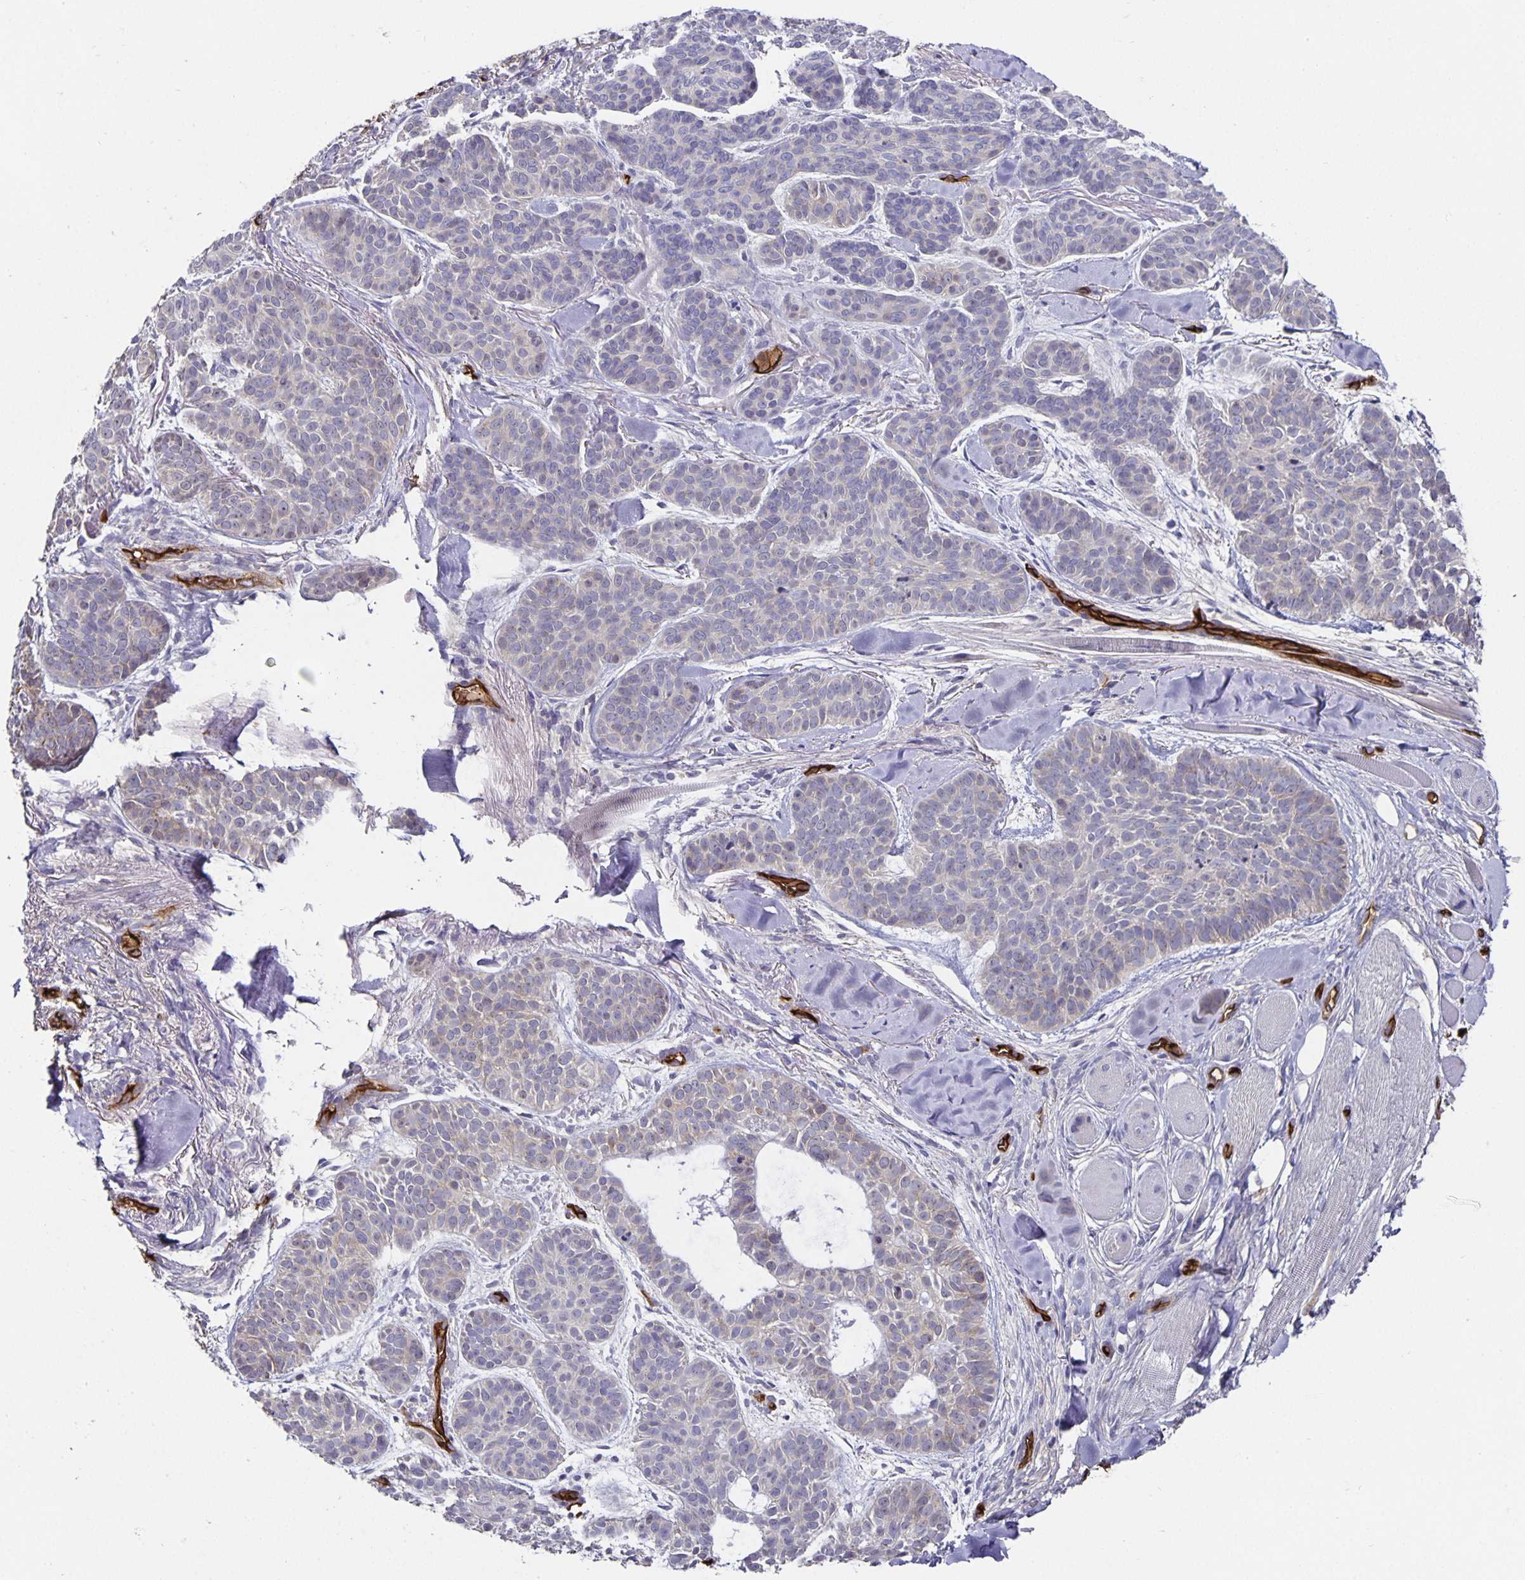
{"staining": {"intensity": "negative", "quantity": "none", "location": "none"}, "tissue": "skin cancer", "cell_type": "Tumor cells", "image_type": "cancer", "snomed": [{"axis": "morphology", "description": "Basal cell carcinoma"}, {"axis": "topography", "description": "Skin"}, {"axis": "topography", "description": "Skin of nose"}], "caption": "The micrograph reveals no significant expression in tumor cells of basal cell carcinoma (skin).", "gene": "PODXL", "patient": {"sex": "female", "age": 81}}